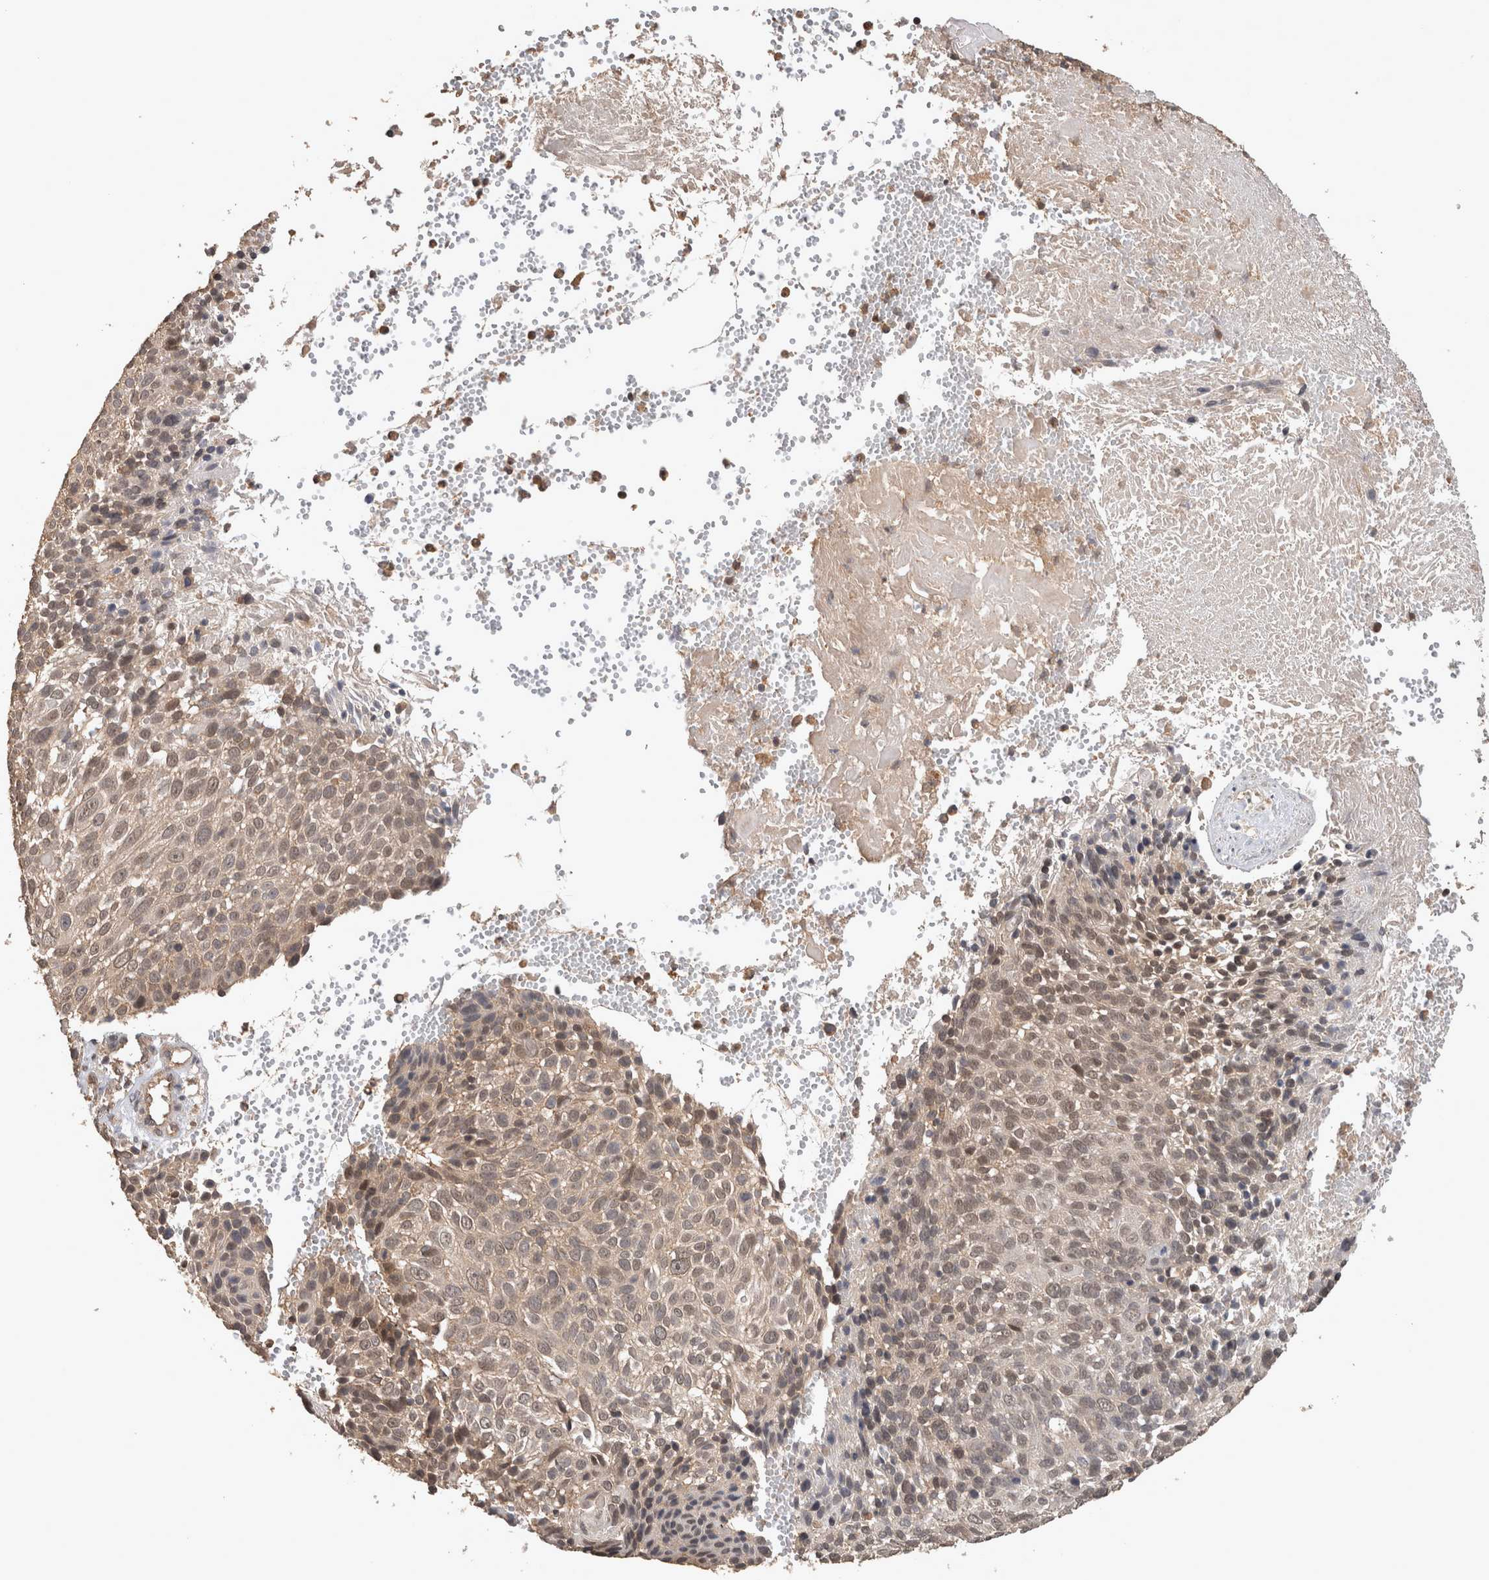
{"staining": {"intensity": "weak", "quantity": ">75%", "location": "nuclear"}, "tissue": "cervical cancer", "cell_type": "Tumor cells", "image_type": "cancer", "snomed": [{"axis": "morphology", "description": "Squamous cell carcinoma, NOS"}, {"axis": "topography", "description": "Cervix"}], "caption": "Protein staining of cervical cancer tissue exhibits weak nuclear expression in approximately >75% of tumor cells.", "gene": "OTUD7B", "patient": {"sex": "female", "age": 74}}